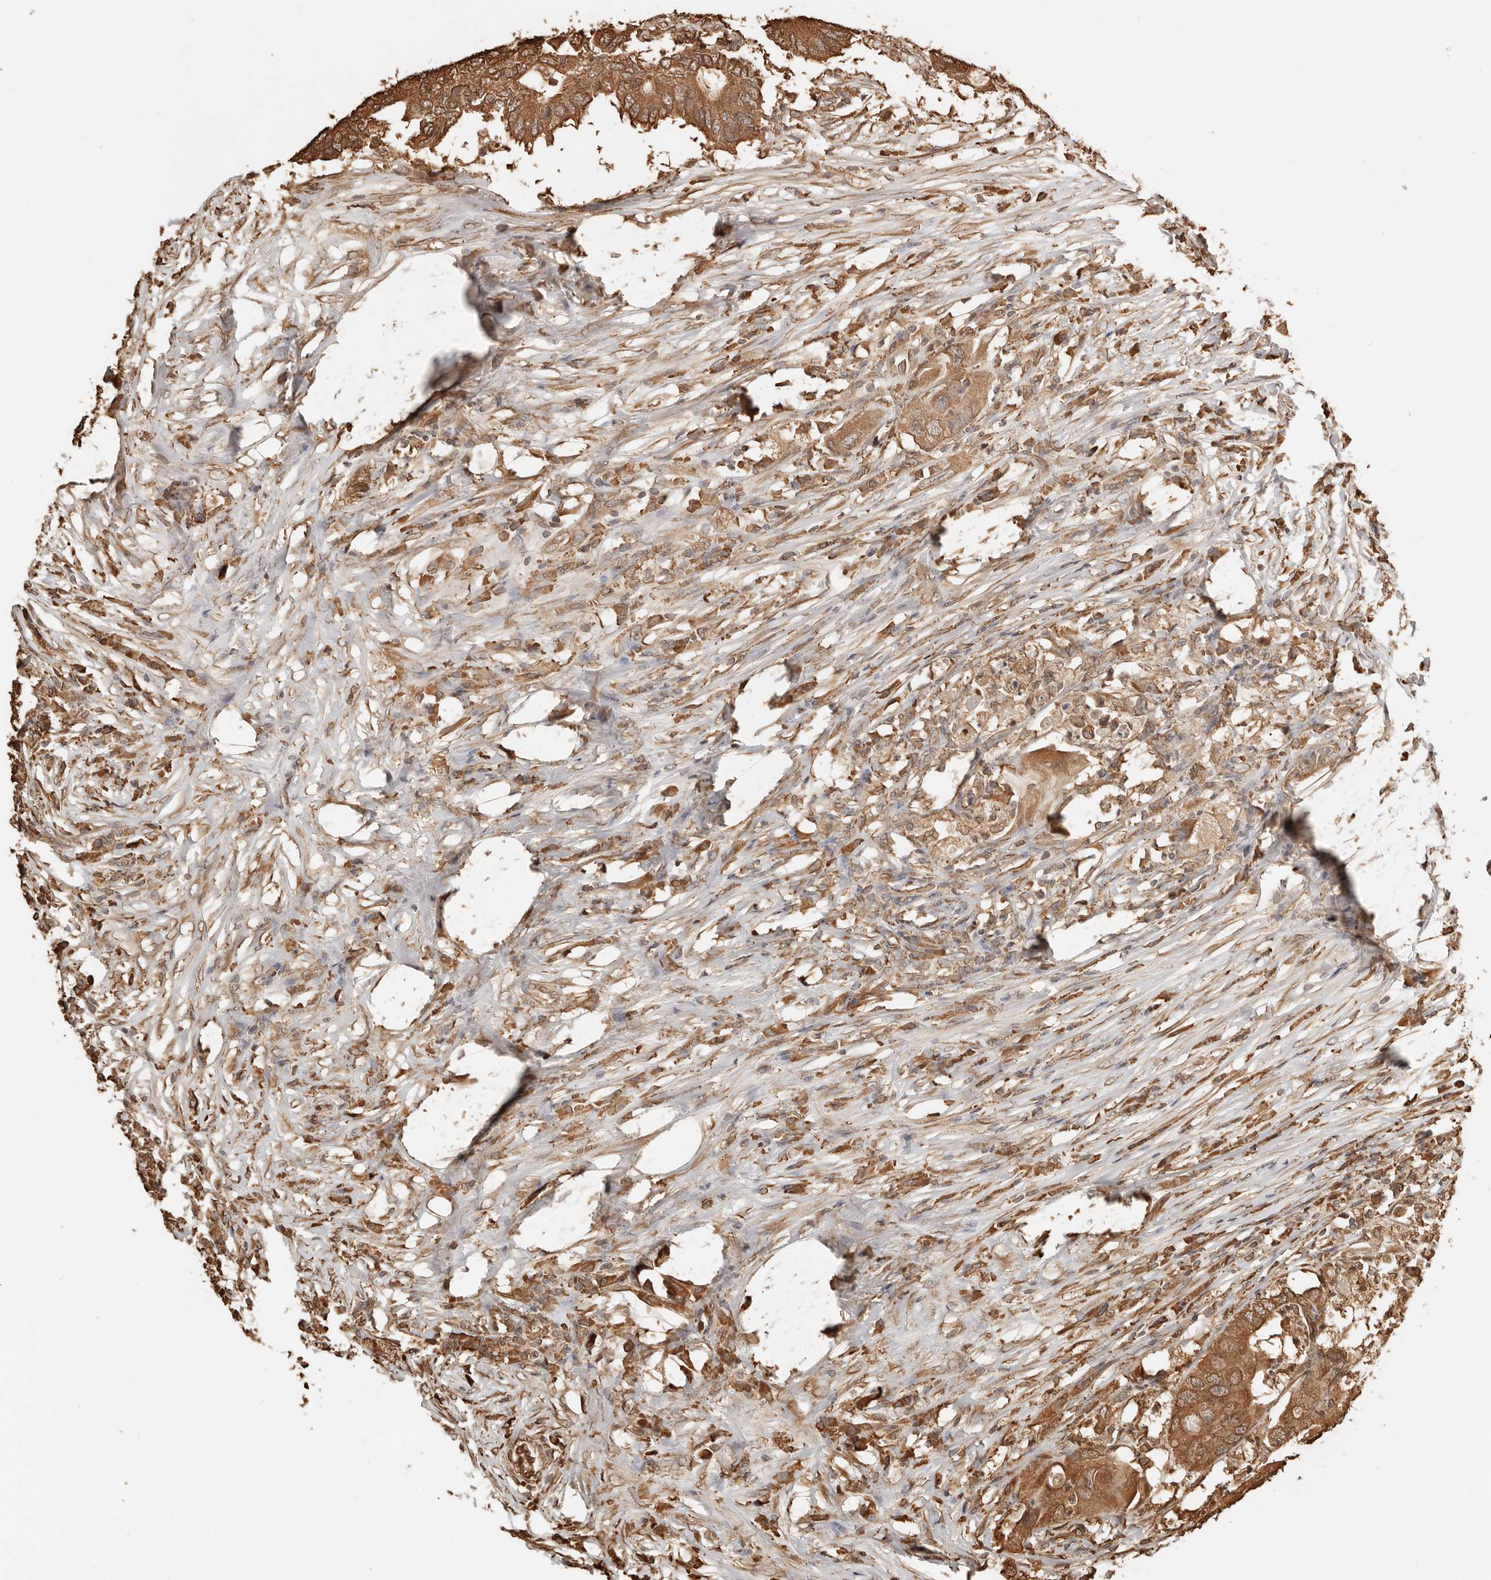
{"staining": {"intensity": "moderate", "quantity": ">75%", "location": "cytoplasmic/membranous"}, "tissue": "colorectal cancer", "cell_type": "Tumor cells", "image_type": "cancer", "snomed": [{"axis": "morphology", "description": "Adenocarcinoma, NOS"}, {"axis": "topography", "description": "Colon"}], "caption": "Human colorectal cancer (adenocarcinoma) stained for a protein (brown) demonstrates moderate cytoplasmic/membranous positive positivity in approximately >75% of tumor cells.", "gene": "ARHGEF10L", "patient": {"sex": "male", "age": 71}}